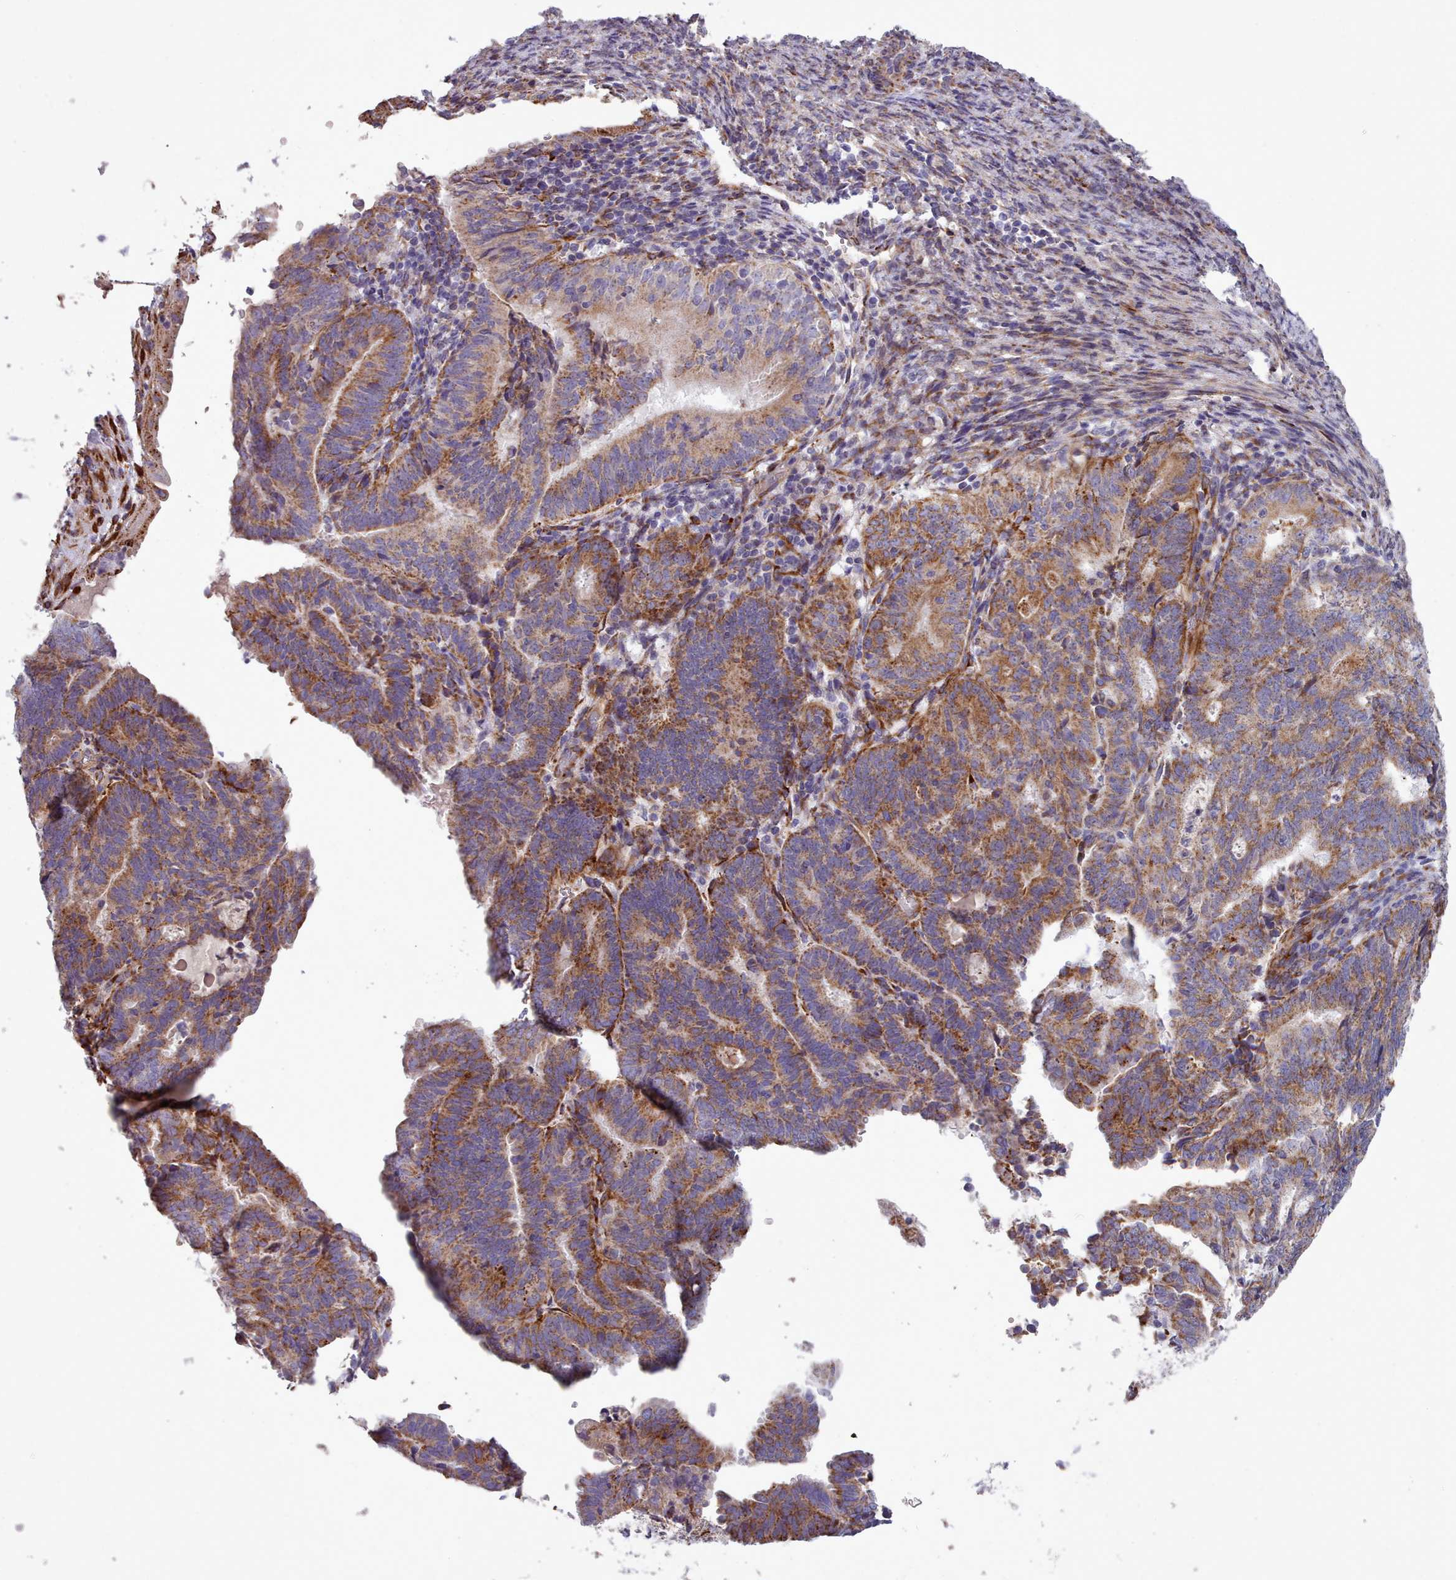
{"staining": {"intensity": "moderate", "quantity": ">75%", "location": "cytoplasmic/membranous"}, "tissue": "endometrial cancer", "cell_type": "Tumor cells", "image_type": "cancer", "snomed": [{"axis": "morphology", "description": "Adenocarcinoma, NOS"}, {"axis": "topography", "description": "Endometrium"}], "caption": "Moderate cytoplasmic/membranous protein positivity is present in about >75% of tumor cells in endometrial cancer.", "gene": "FKBP10", "patient": {"sex": "female", "age": 70}}